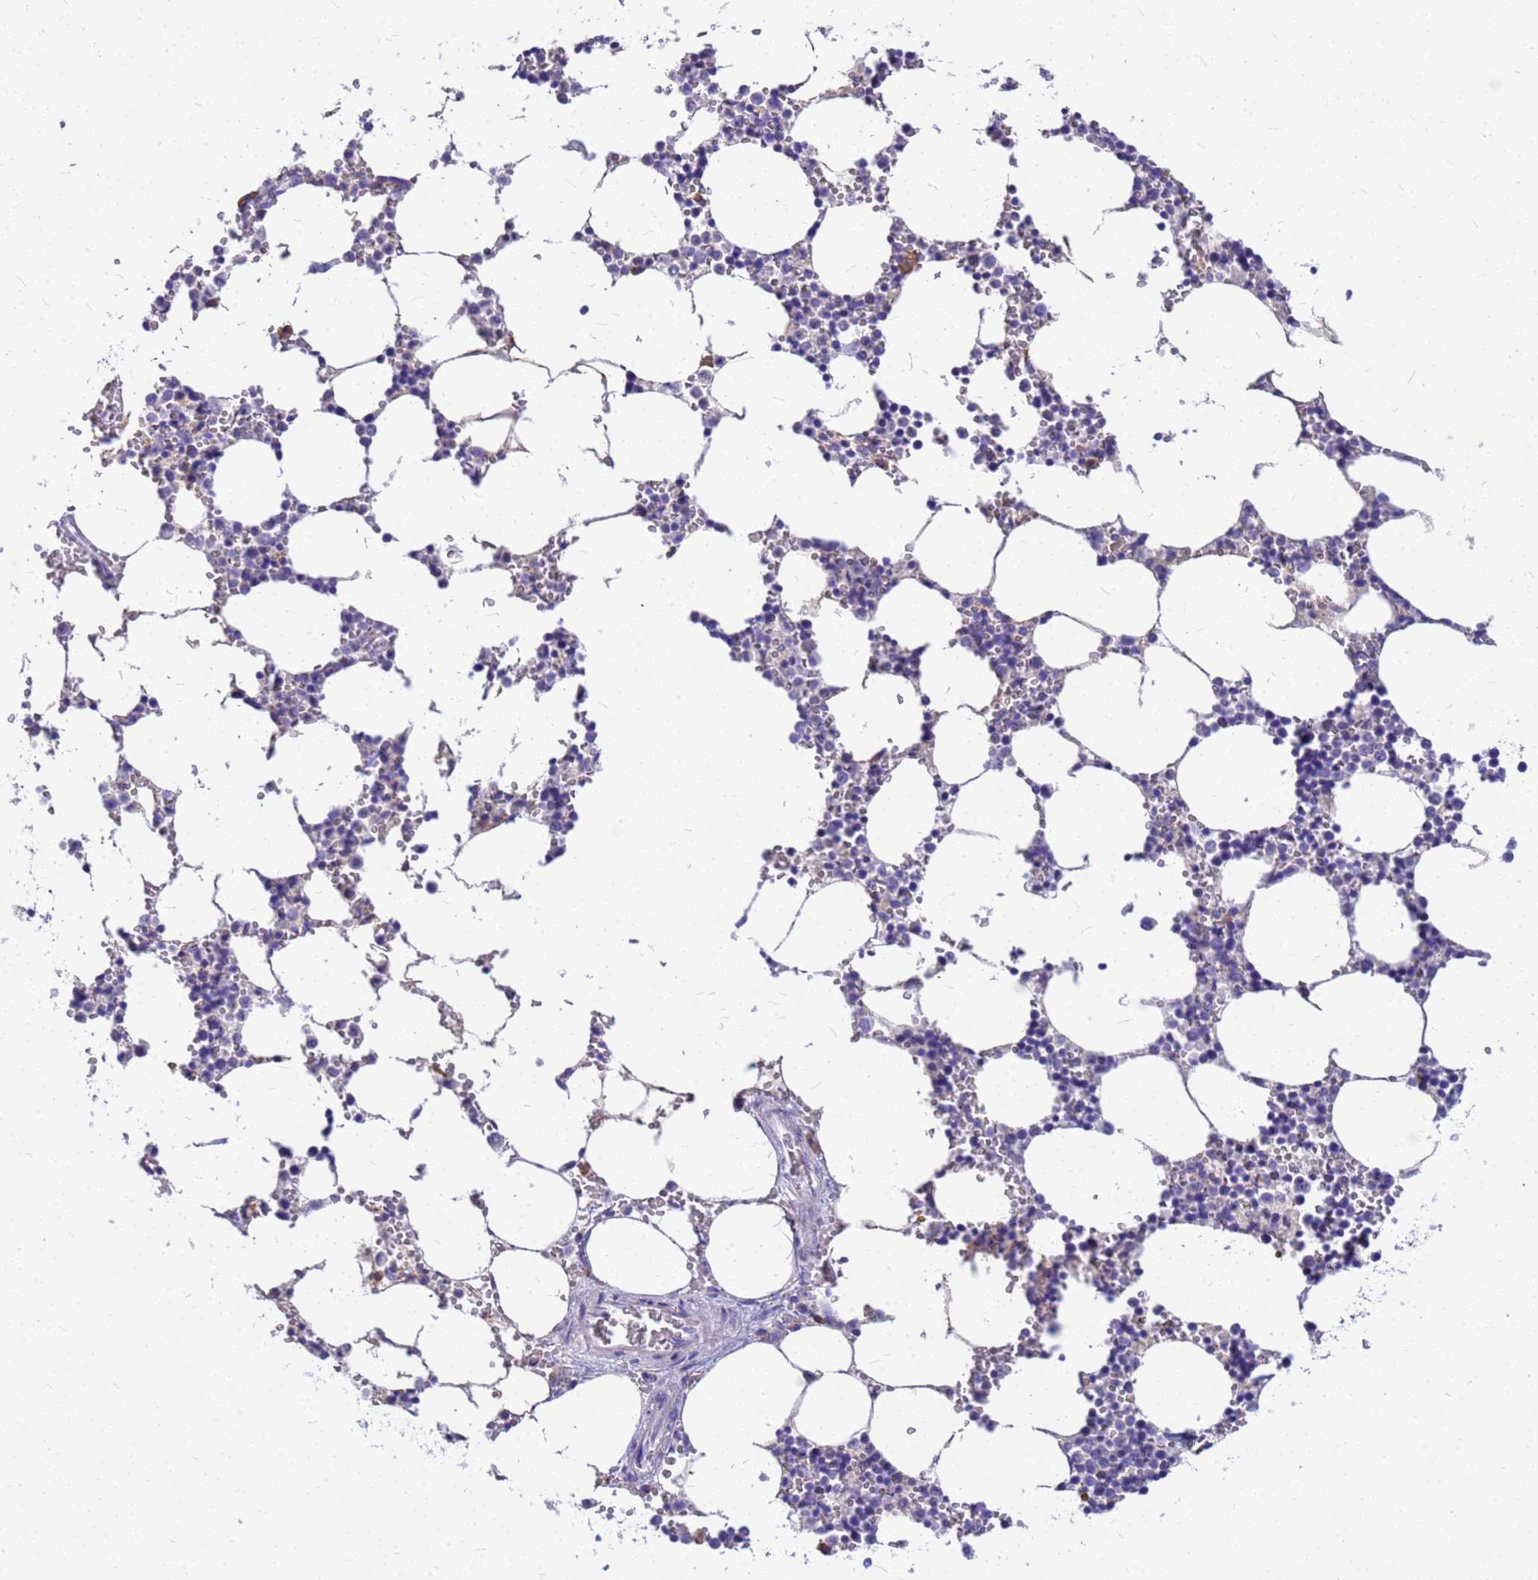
{"staining": {"intensity": "negative", "quantity": "none", "location": "none"}, "tissue": "bone marrow", "cell_type": "Hematopoietic cells", "image_type": "normal", "snomed": [{"axis": "morphology", "description": "Normal tissue, NOS"}, {"axis": "topography", "description": "Bone marrow"}], "caption": "DAB (3,3'-diaminobenzidine) immunohistochemical staining of benign human bone marrow displays no significant expression in hematopoietic cells. (Brightfield microscopy of DAB (3,3'-diaminobenzidine) immunohistochemistry at high magnification).", "gene": "DPRX", "patient": {"sex": "female", "age": 64}}